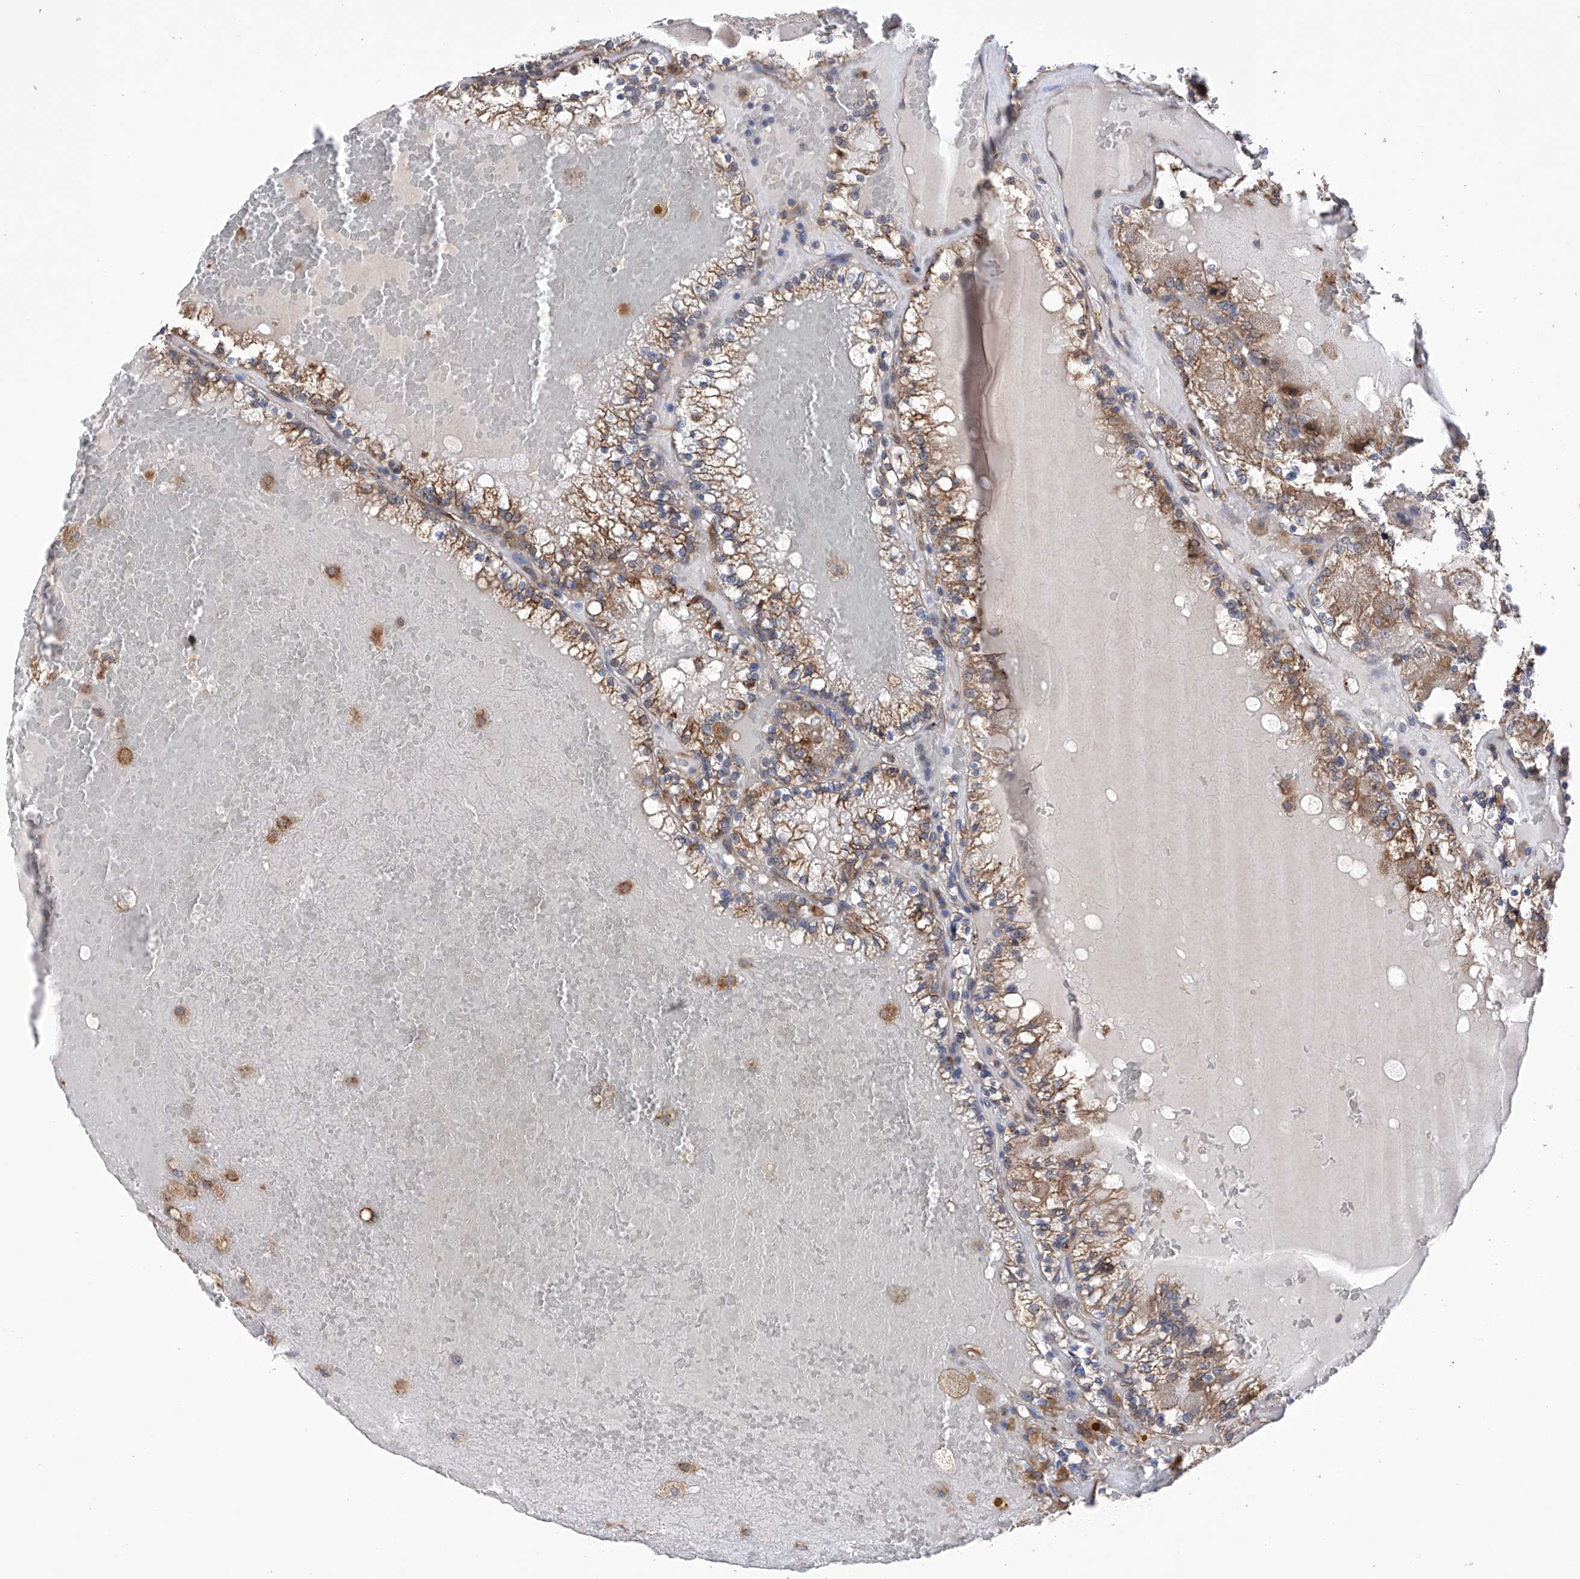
{"staining": {"intensity": "moderate", "quantity": ">75%", "location": "cytoplasmic/membranous"}, "tissue": "renal cancer", "cell_type": "Tumor cells", "image_type": "cancer", "snomed": [{"axis": "morphology", "description": "Adenocarcinoma, NOS"}, {"axis": "topography", "description": "Kidney"}], "caption": "Adenocarcinoma (renal) tissue displays moderate cytoplasmic/membranous positivity in about >75% of tumor cells, visualized by immunohistochemistry. (Stains: DAB in brown, nuclei in blue, Microscopy: brightfield microscopy at high magnification).", "gene": "DNAH8", "patient": {"sex": "female", "age": 56}}